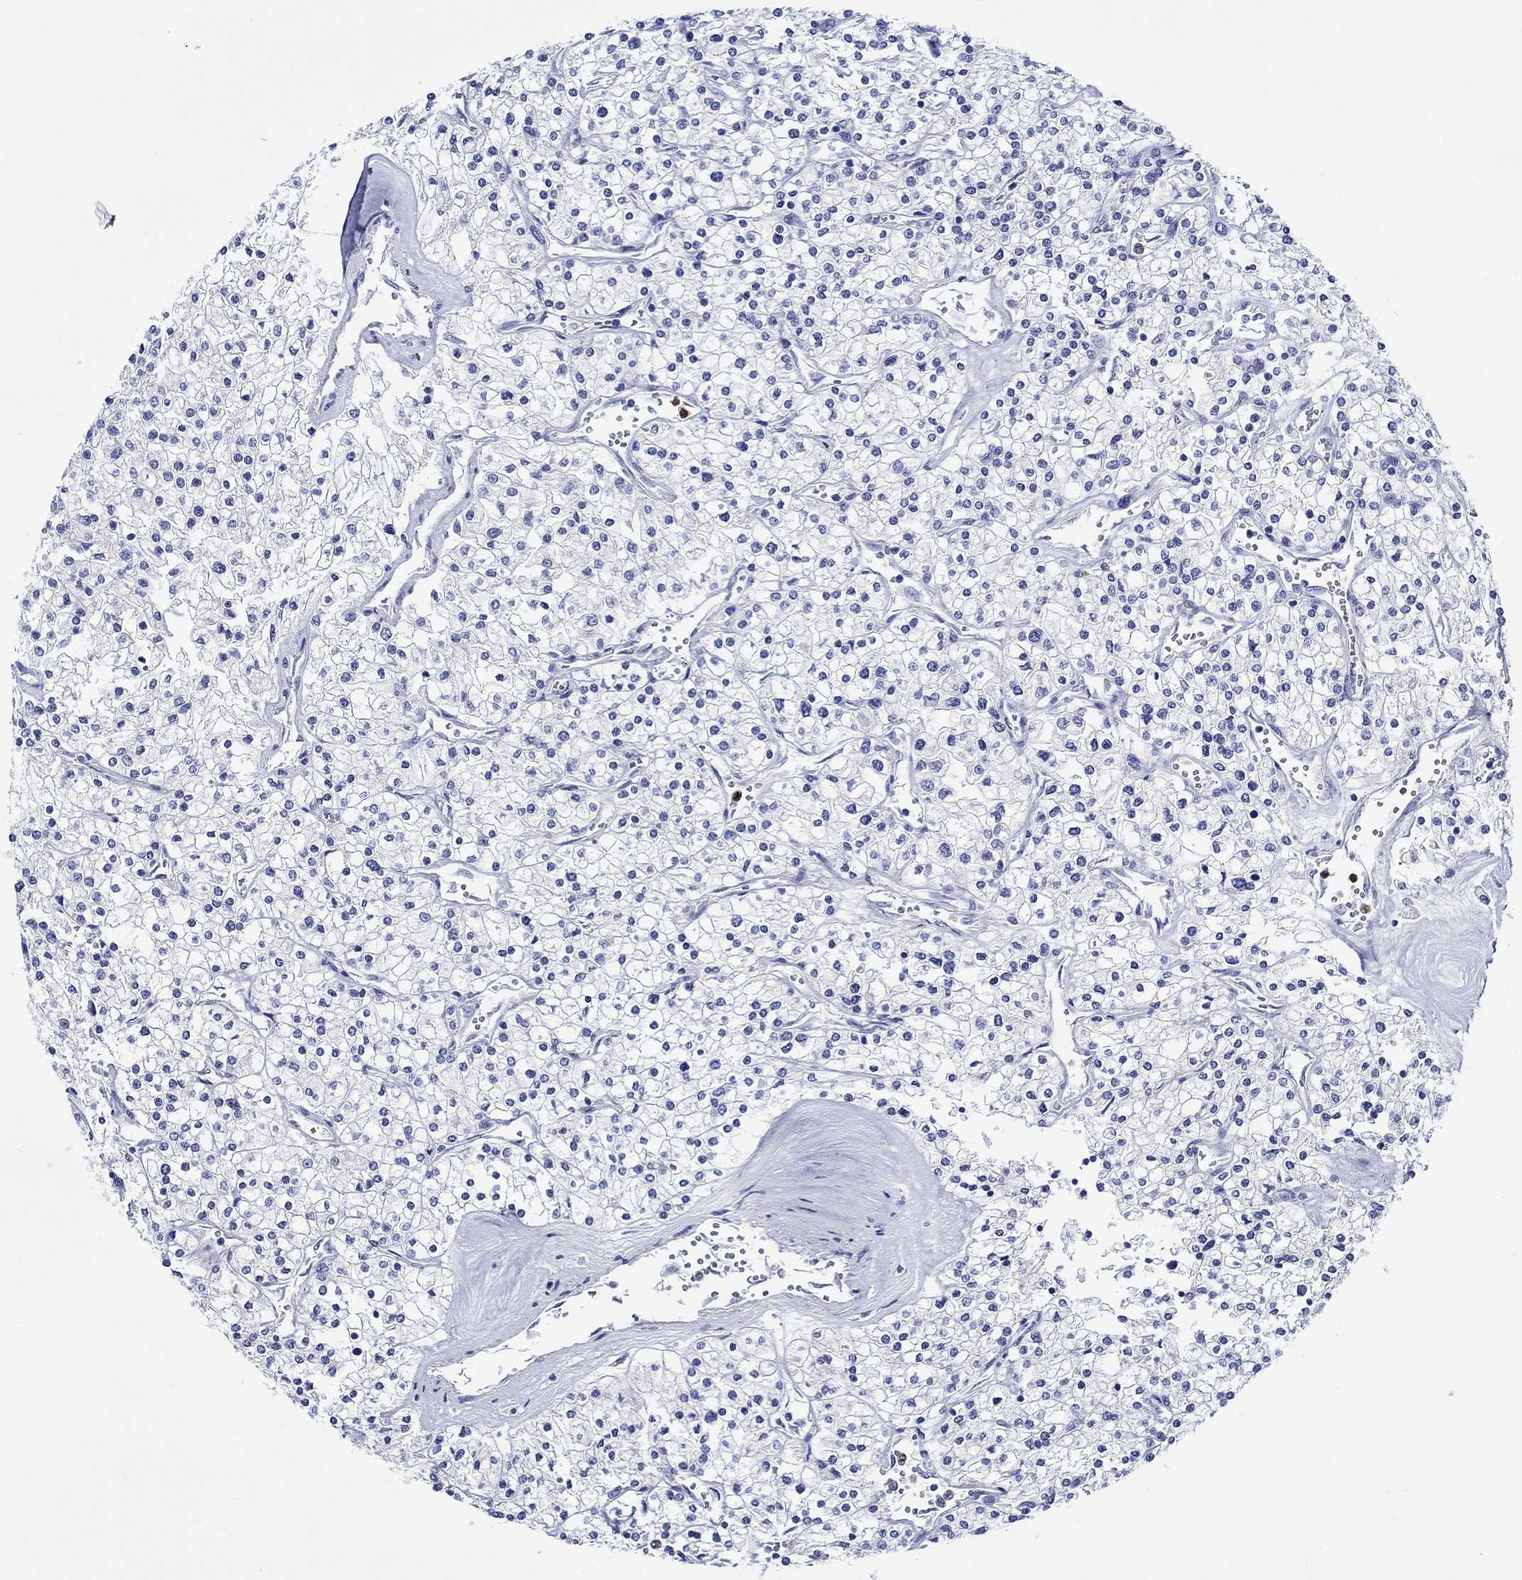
{"staining": {"intensity": "negative", "quantity": "none", "location": "none"}, "tissue": "renal cancer", "cell_type": "Tumor cells", "image_type": "cancer", "snomed": [{"axis": "morphology", "description": "Adenocarcinoma, NOS"}, {"axis": "topography", "description": "Kidney"}], "caption": "DAB (3,3'-diaminobenzidine) immunohistochemical staining of human adenocarcinoma (renal) reveals no significant positivity in tumor cells.", "gene": "EPX", "patient": {"sex": "male", "age": 80}}